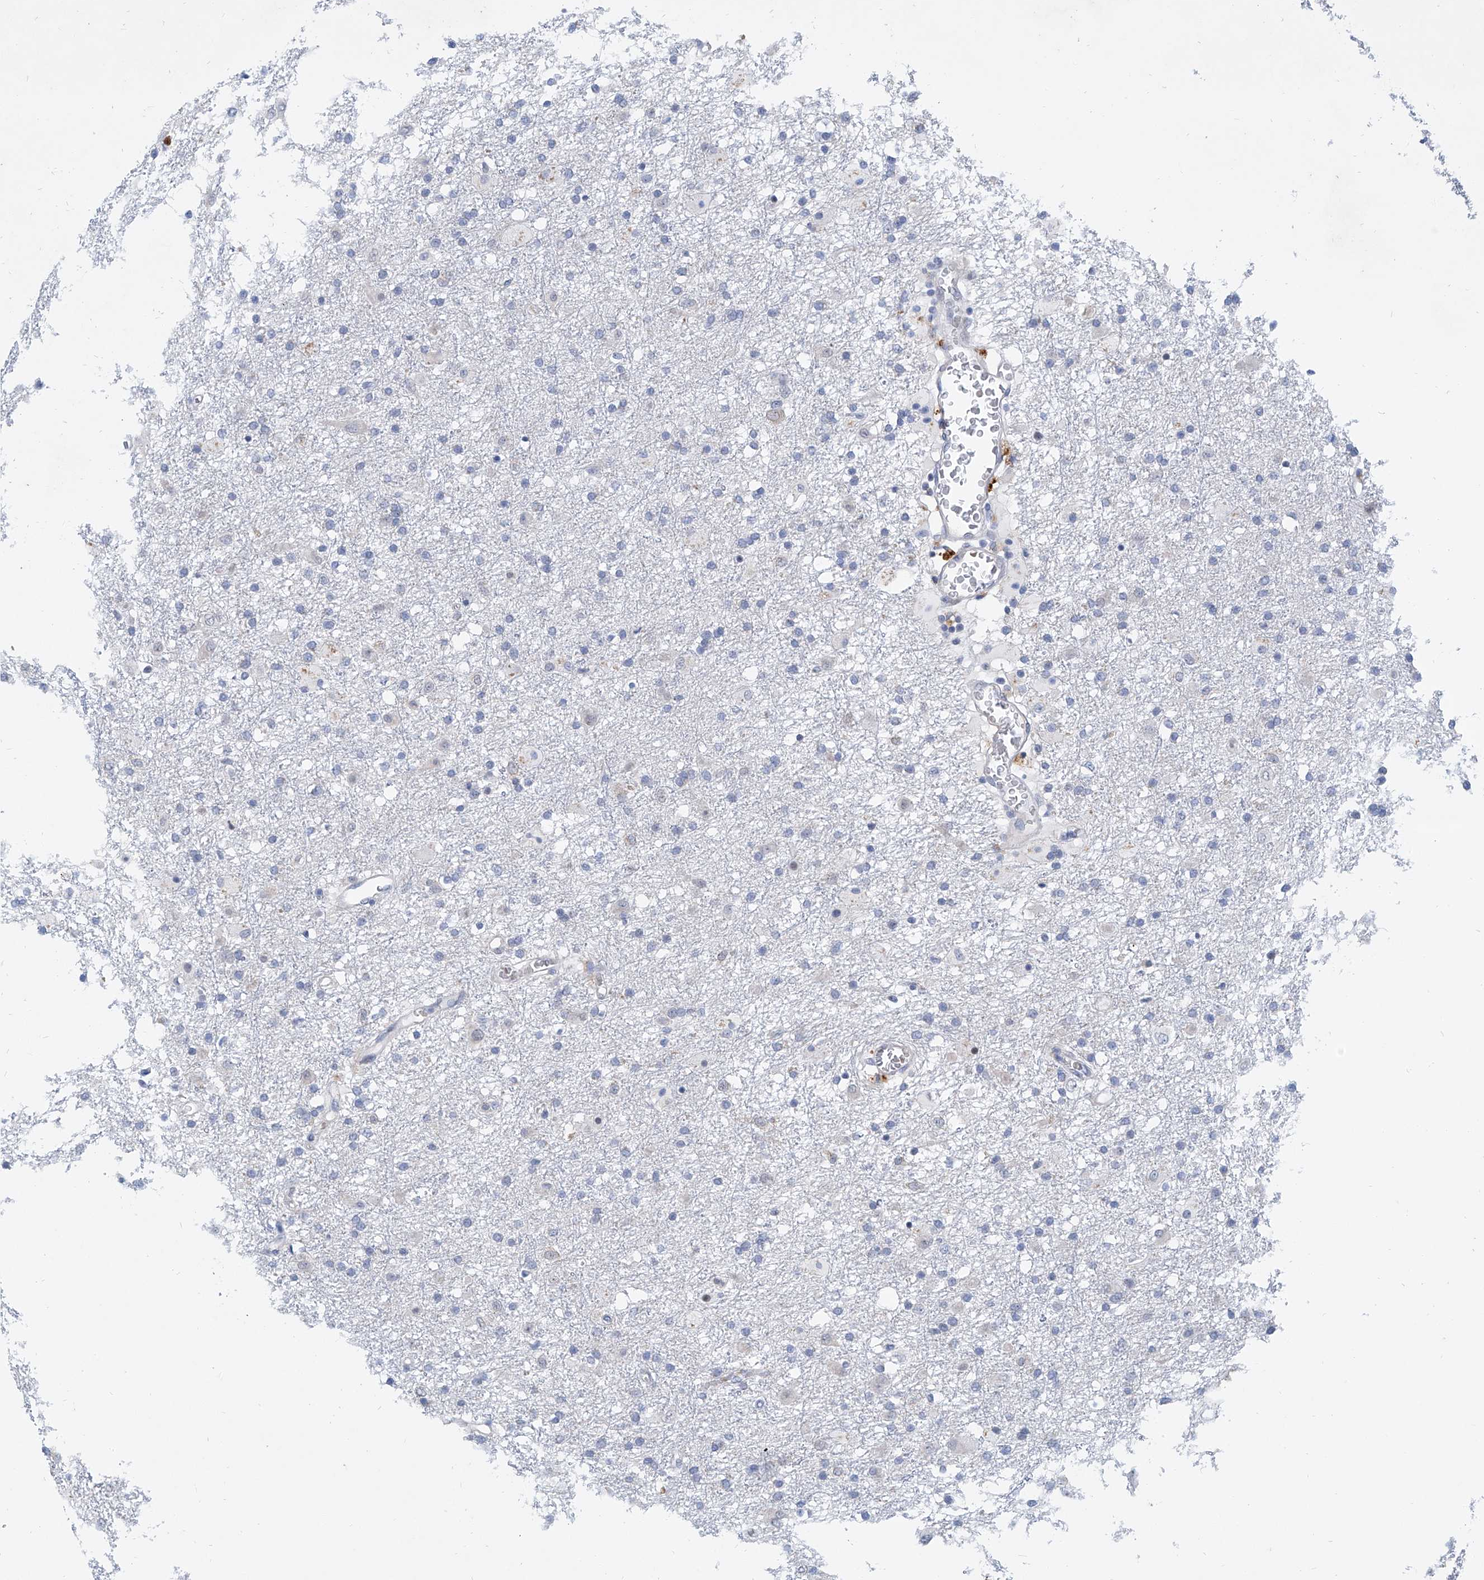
{"staining": {"intensity": "negative", "quantity": "none", "location": "none"}, "tissue": "glioma", "cell_type": "Tumor cells", "image_type": "cancer", "snomed": [{"axis": "morphology", "description": "Glioma, malignant, Low grade"}, {"axis": "topography", "description": "Brain"}], "caption": "There is no significant positivity in tumor cells of glioma.", "gene": "BPTF", "patient": {"sex": "male", "age": 65}}